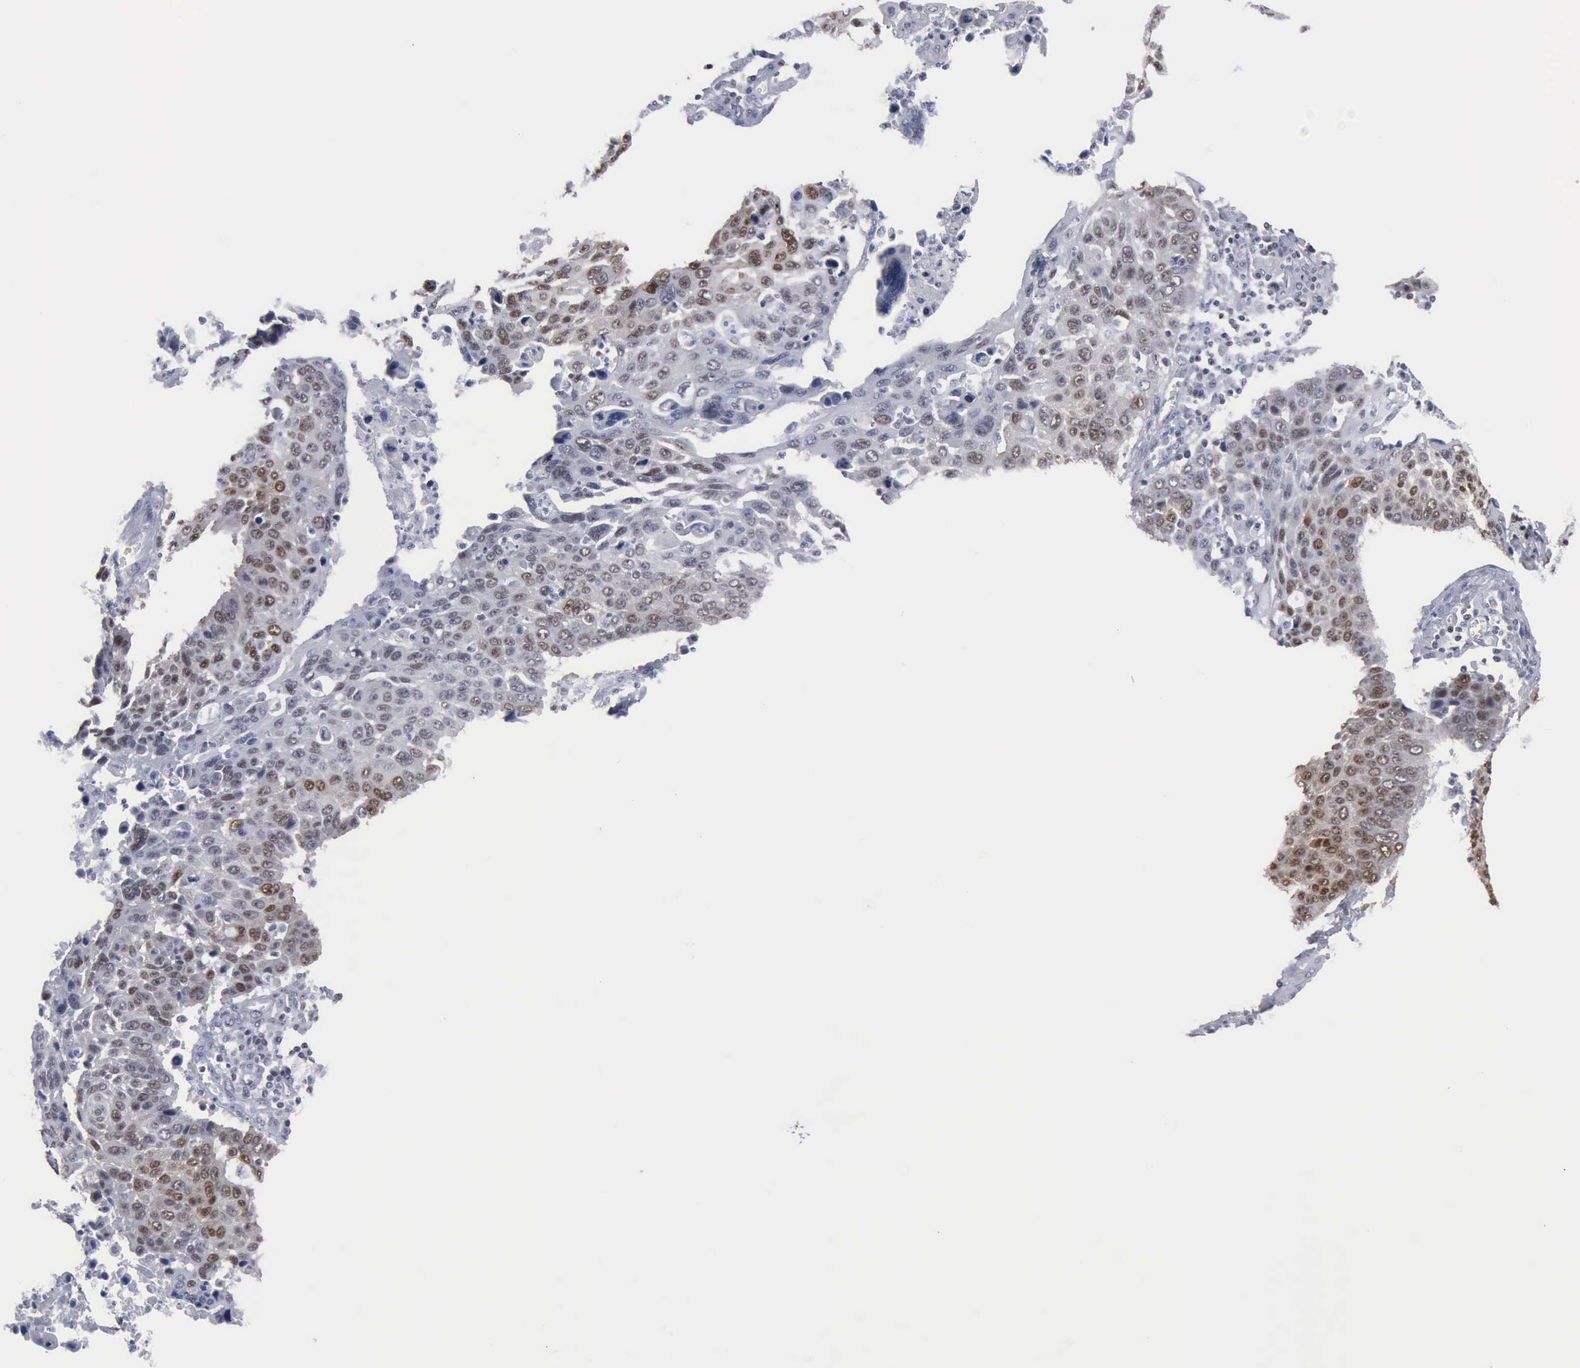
{"staining": {"intensity": "moderate", "quantity": "25%-75%", "location": "nuclear"}, "tissue": "lung cancer", "cell_type": "Tumor cells", "image_type": "cancer", "snomed": [{"axis": "morphology", "description": "Squamous cell carcinoma, NOS"}, {"axis": "topography", "description": "Lymph node"}, {"axis": "topography", "description": "Lung"}], "caption": "IHC staining of lung cancer, which exhibits medium levels of moderate nuclear positivity in about 25%-75% of tumor cells indicating moderate nuclear protein expression. The staining was performed using DAB (brown) for protein detection and nuclei were counterstained in hematoxylin (blue).", "gene": "XPA", "patient": {"sex": "male", "age": 74}}